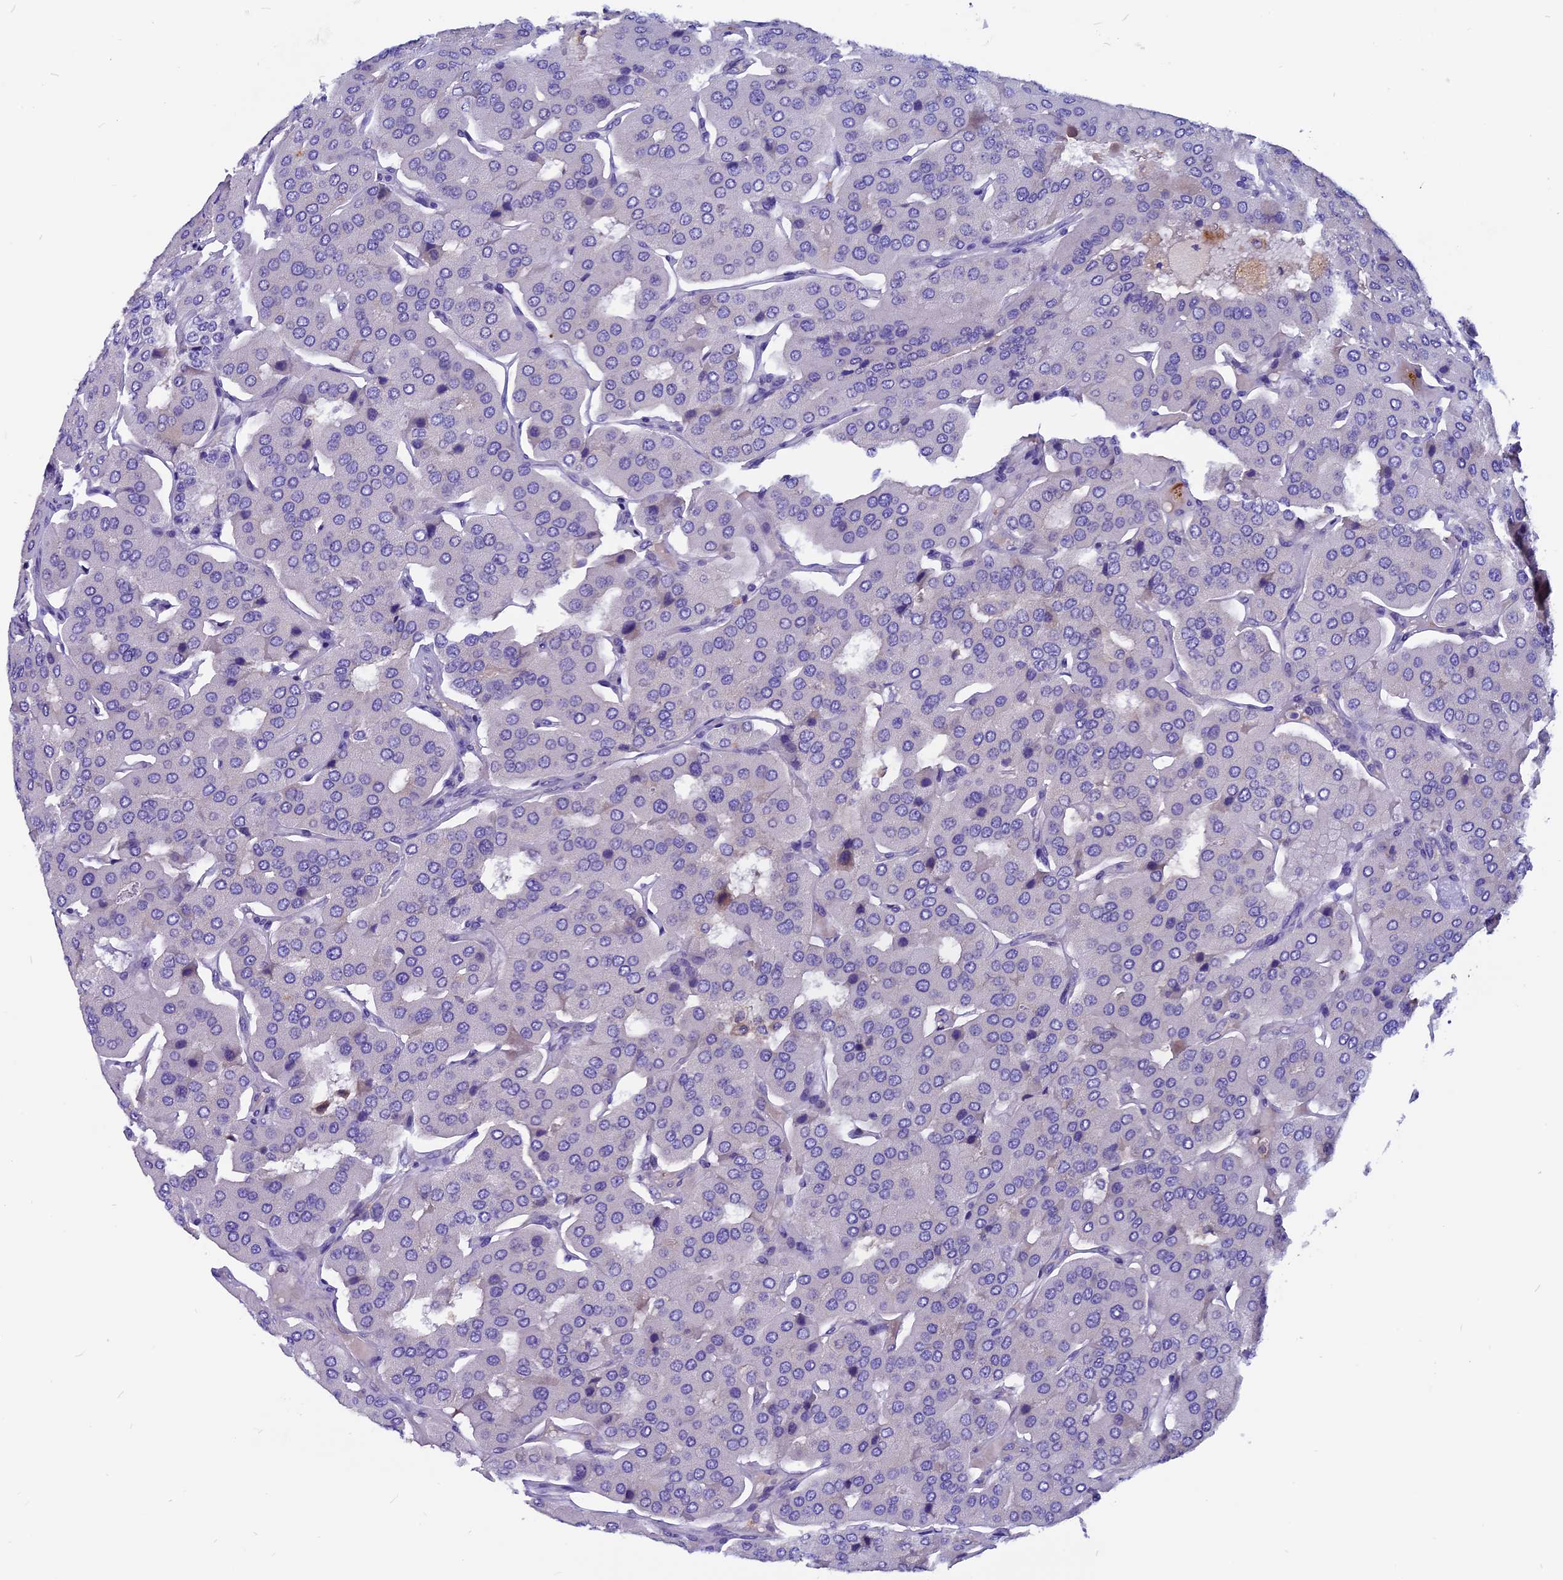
{"staining": {"intensity": "negative", "quantity": "none", "location": "none"}, "tissue": "parathyroid gland", "cell_type": "Glandular cells", "image_type": "normal", "snomed": [{"axis": "morphology", "description": "Normal tissue, NOS"}, {"axis": "morphology", "description": "Adenoma, NOS"}, {"axis": "topography", "description": "Parathyroid gland"}], "caption": "IHC photomicrograph of benign human parathyroid gland stained for a protein (brown), which displays no expression in glandular cells.", "gene": "CCBE1", "patient": {"sex": "female", "age": 86}}